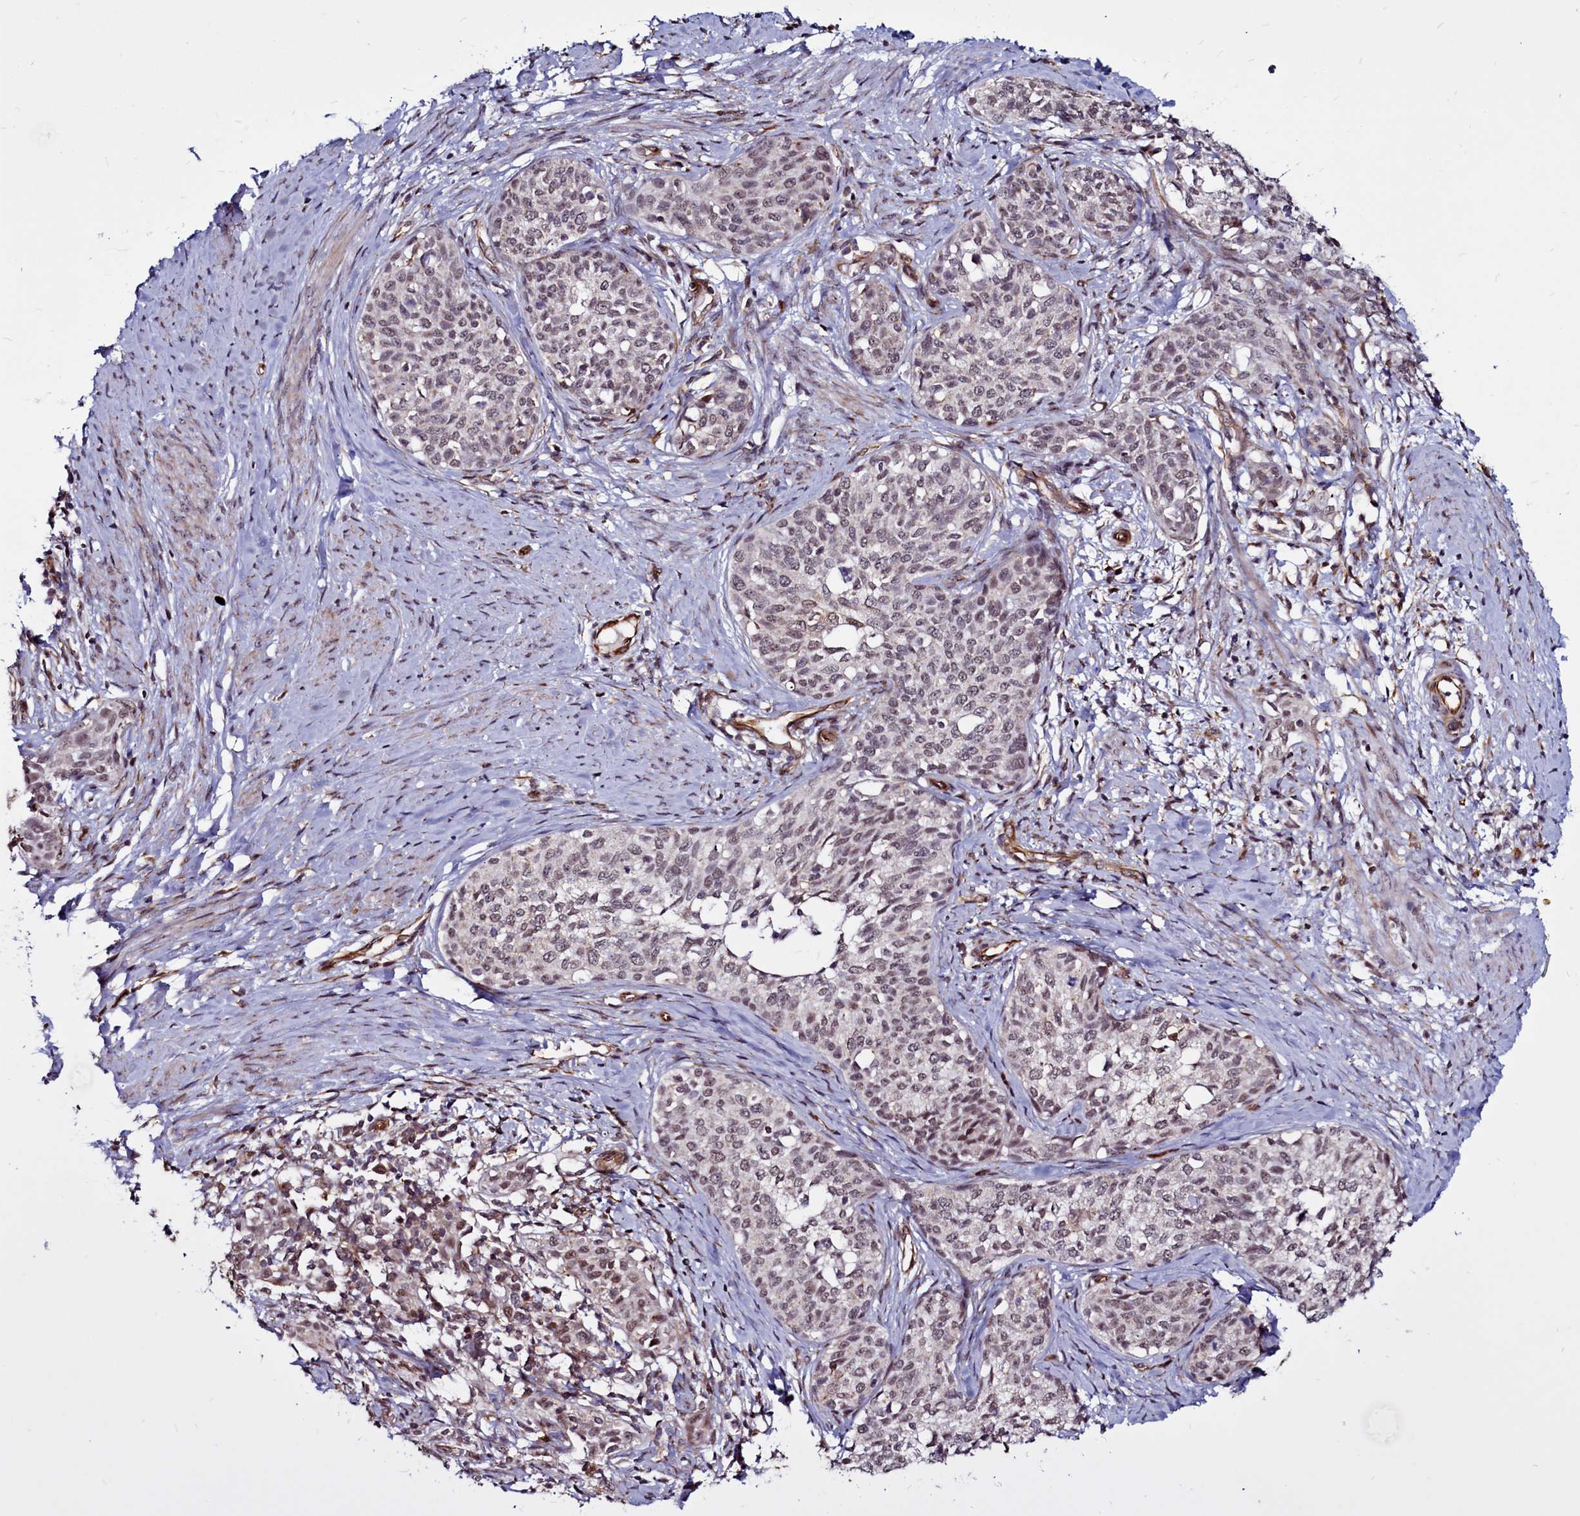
{"staining": {"intensity": "moderate", "quantity": "<25%", "location": "nuclear"}, "tissue": "cervical cancer", "cell_type": "Tumor cells", "image_type": "cancer", "snomed": [{"axis": "morphology", "description": "Squamous cell carcinoma, NOS"}, {"axis": "morphology", "description": "Adenocarcinoma, NOS"}, {"axis": "topography", "description": "Cervix"}], "caption": "Moderate nuclear protein staining is seen in about <25% of tumor cells in cervical squamous cell carcinoma.", "gene": "CLK3", "patient": {"sex": "female", "age": 52}}